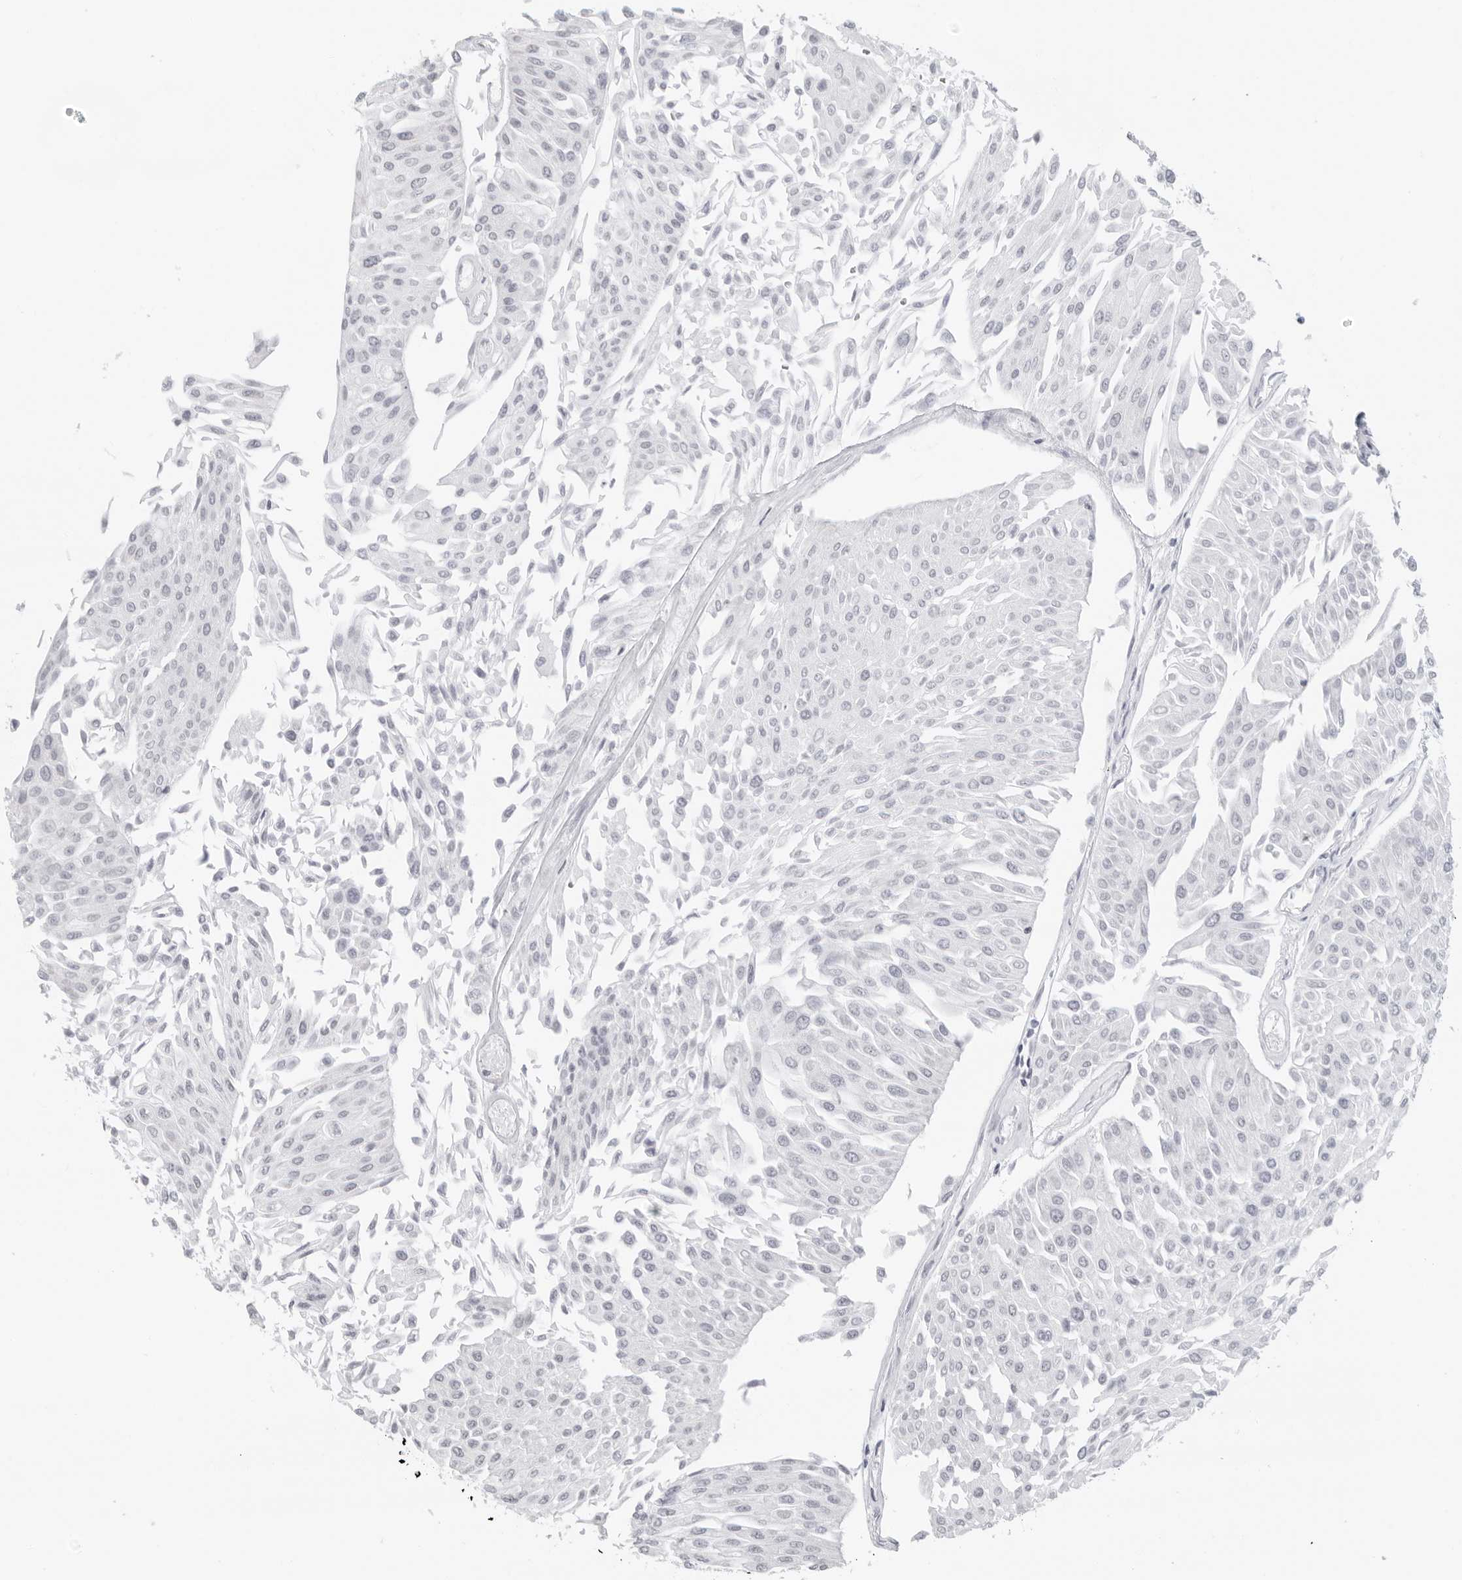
{"staining": {"intensity": "negative", "quantity": "none", "location": "none"}, "tissue": "urothelial cancer", "cell_type": "Tumor cells", "image_type": "cancer", "snomed": [{"axis": "morphology", "description": "Urothelial carcinoma, Low grade"}, {"axis": "topography", "description": "Urinary bladder"}], "caption": "Immunohistochemistry of urothelial cancer reveals no staining in tumor cells.", "gene": "FLG2", "patient": {"sex": "male", "age": 67}}